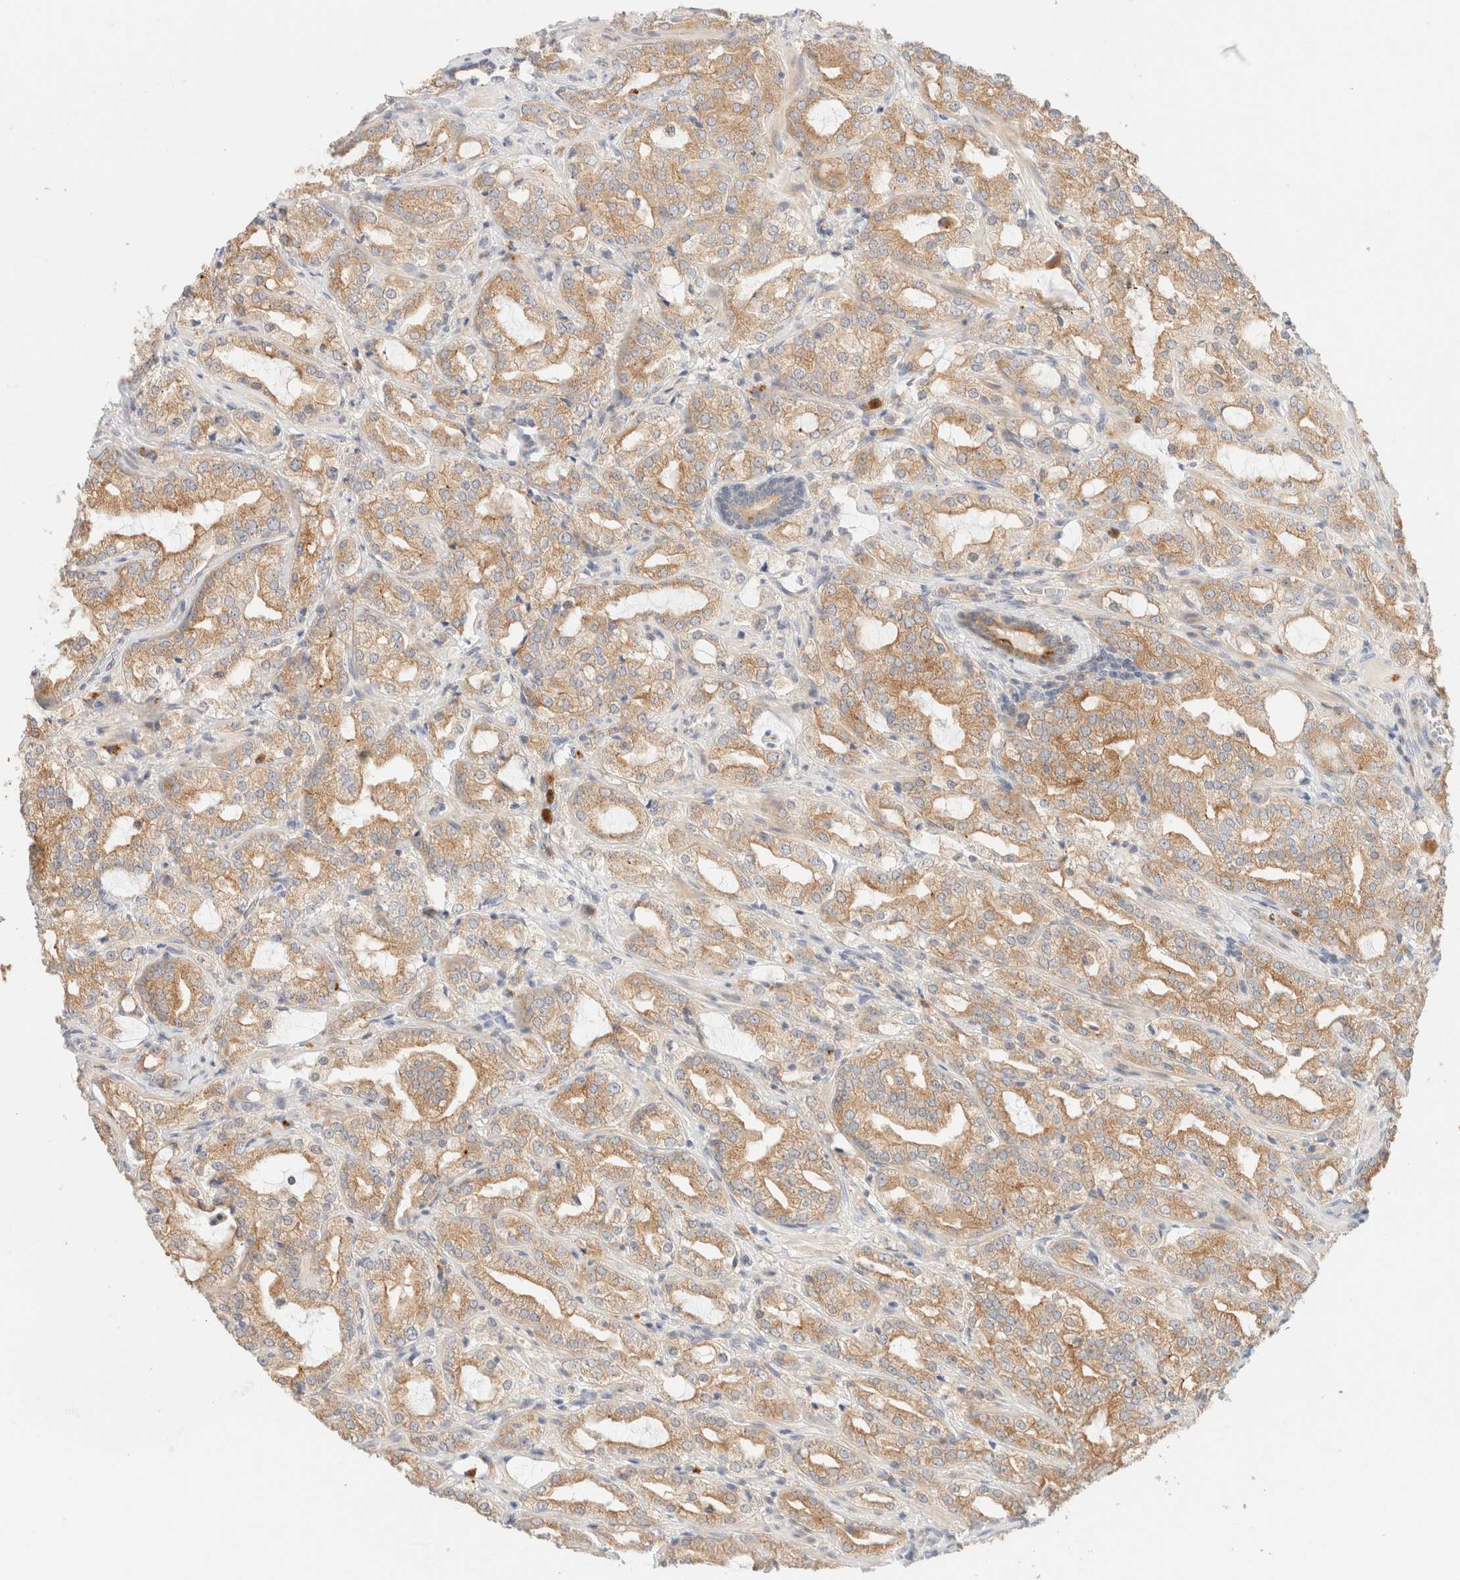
{"staining": {"intensity": "moderate", "quantity": ">75%", "location": "cytoplasmic/membranous"}, "tissue": "prostate cancer", "cell_type": "Tumor cells", "image_type": "cancer", "snomed": [{"axis": "morphology", "description": "Adenocarcinoma, High grade"}, {"axis": "topography", "description": "Prostate"}], "caption": "Protein expression analysis of human prostate cancer (adenocarcinoma (high-grade)) reveals moderate cytoplasmic/membranous positivity in approximately >75% of tumor cells. Immunohistochemistry stains the protein in brown and the nuclei are stained blue.", "gene": "SGSM2", "patient": {"sex": "male", "age": 64}}